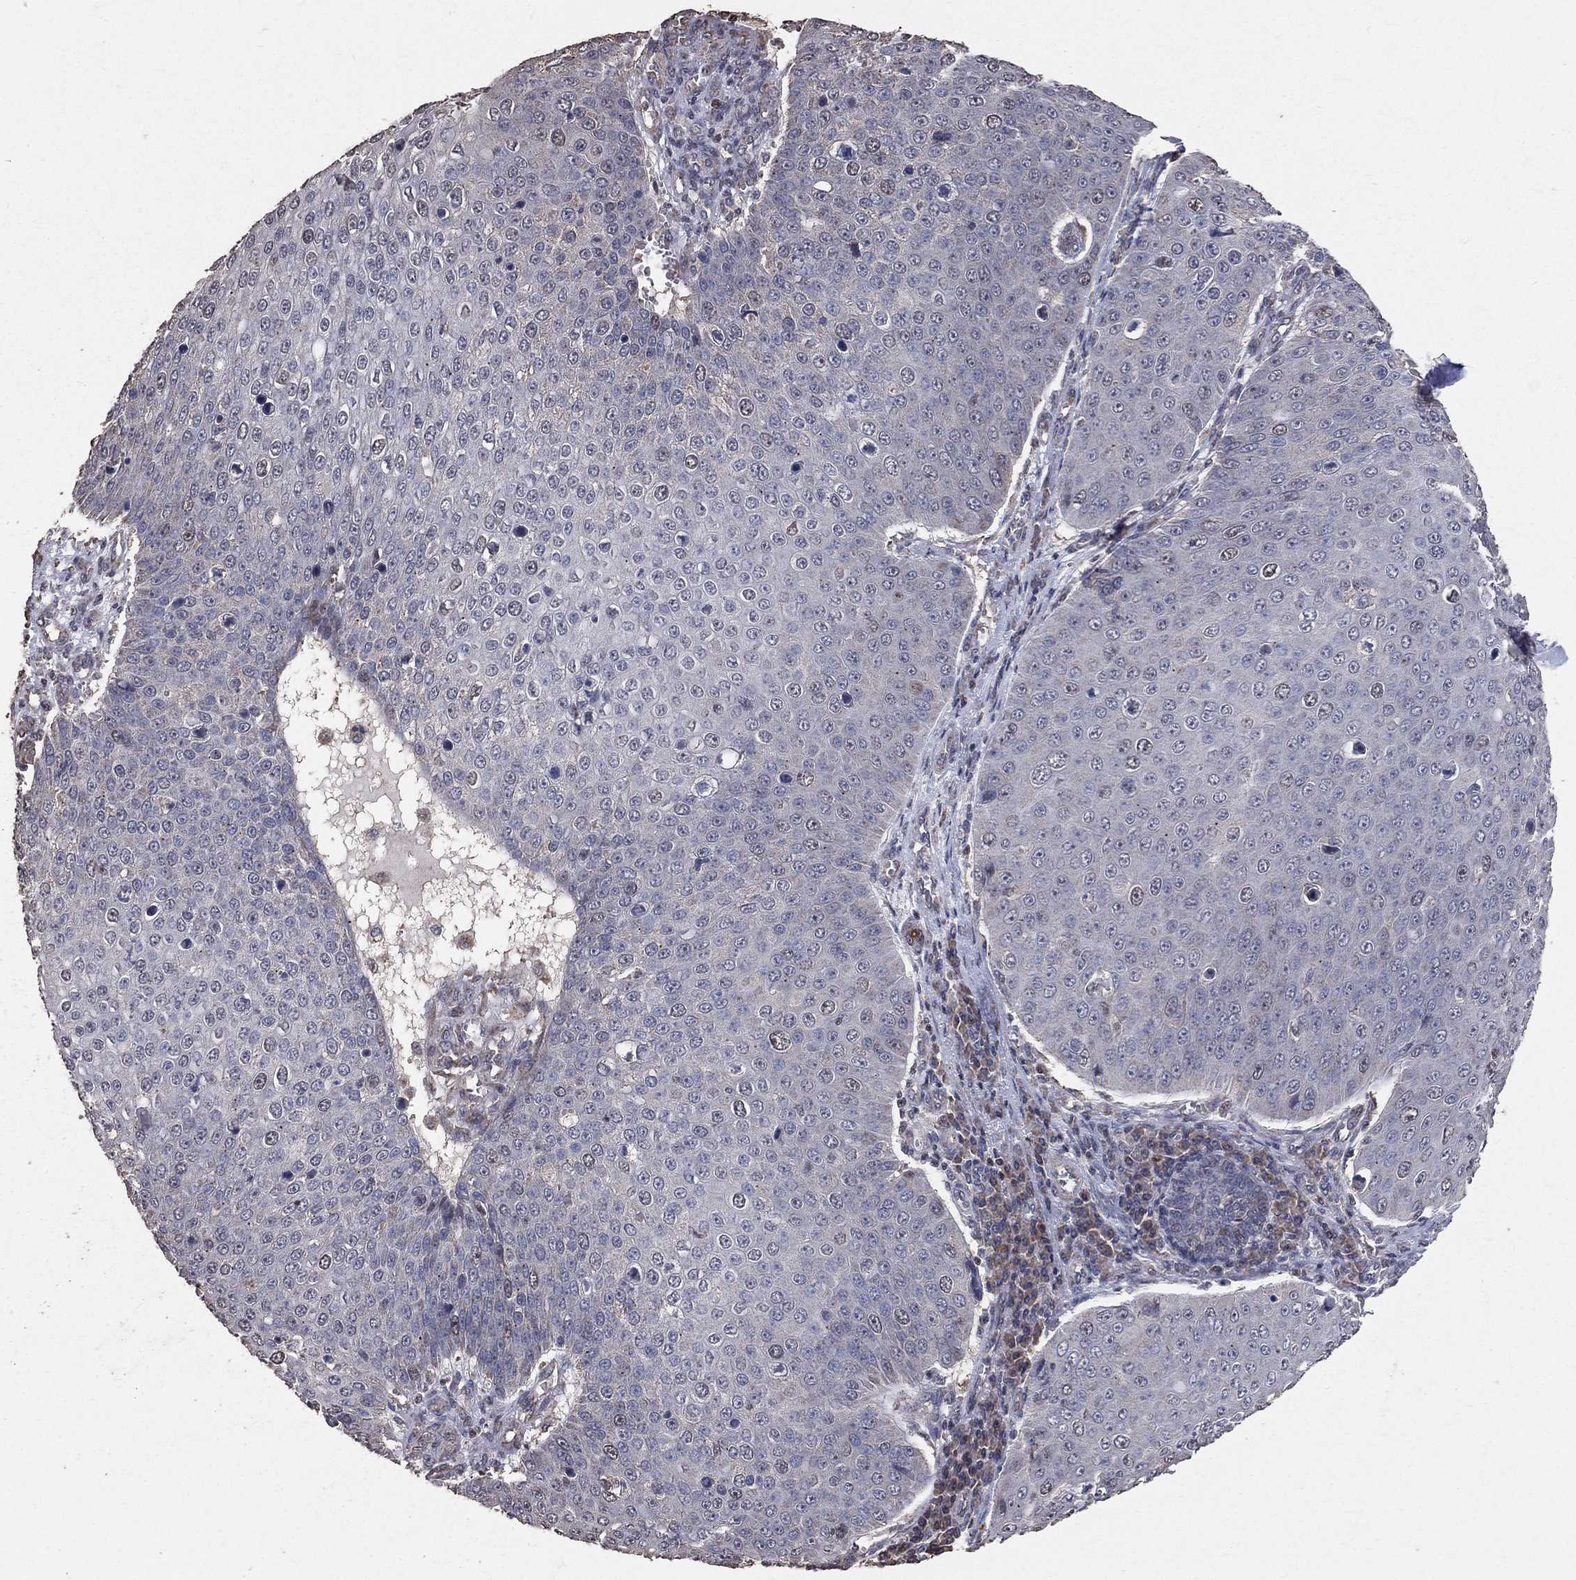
{"staining": {"intensity": "moderate", "quantity": "<25%", "location": "nuclear"}, "tissue": "skin cancer", "cell_type": "Tumor cells", "image_type": "cancer", "snomed": [{"axis": "morphology", "description": "Squamous cell carcinoma, NOS"}, {"axis": "topography", "description": "Skin"}], "caption": "Squamous cell carcinoma (skin) stained with a brown dye demonstrates moderate nuclear positive staining in approximately <25% of tumor cells.", "gene": "LY6K", "patient": {"sex": "male", "age": 71}}